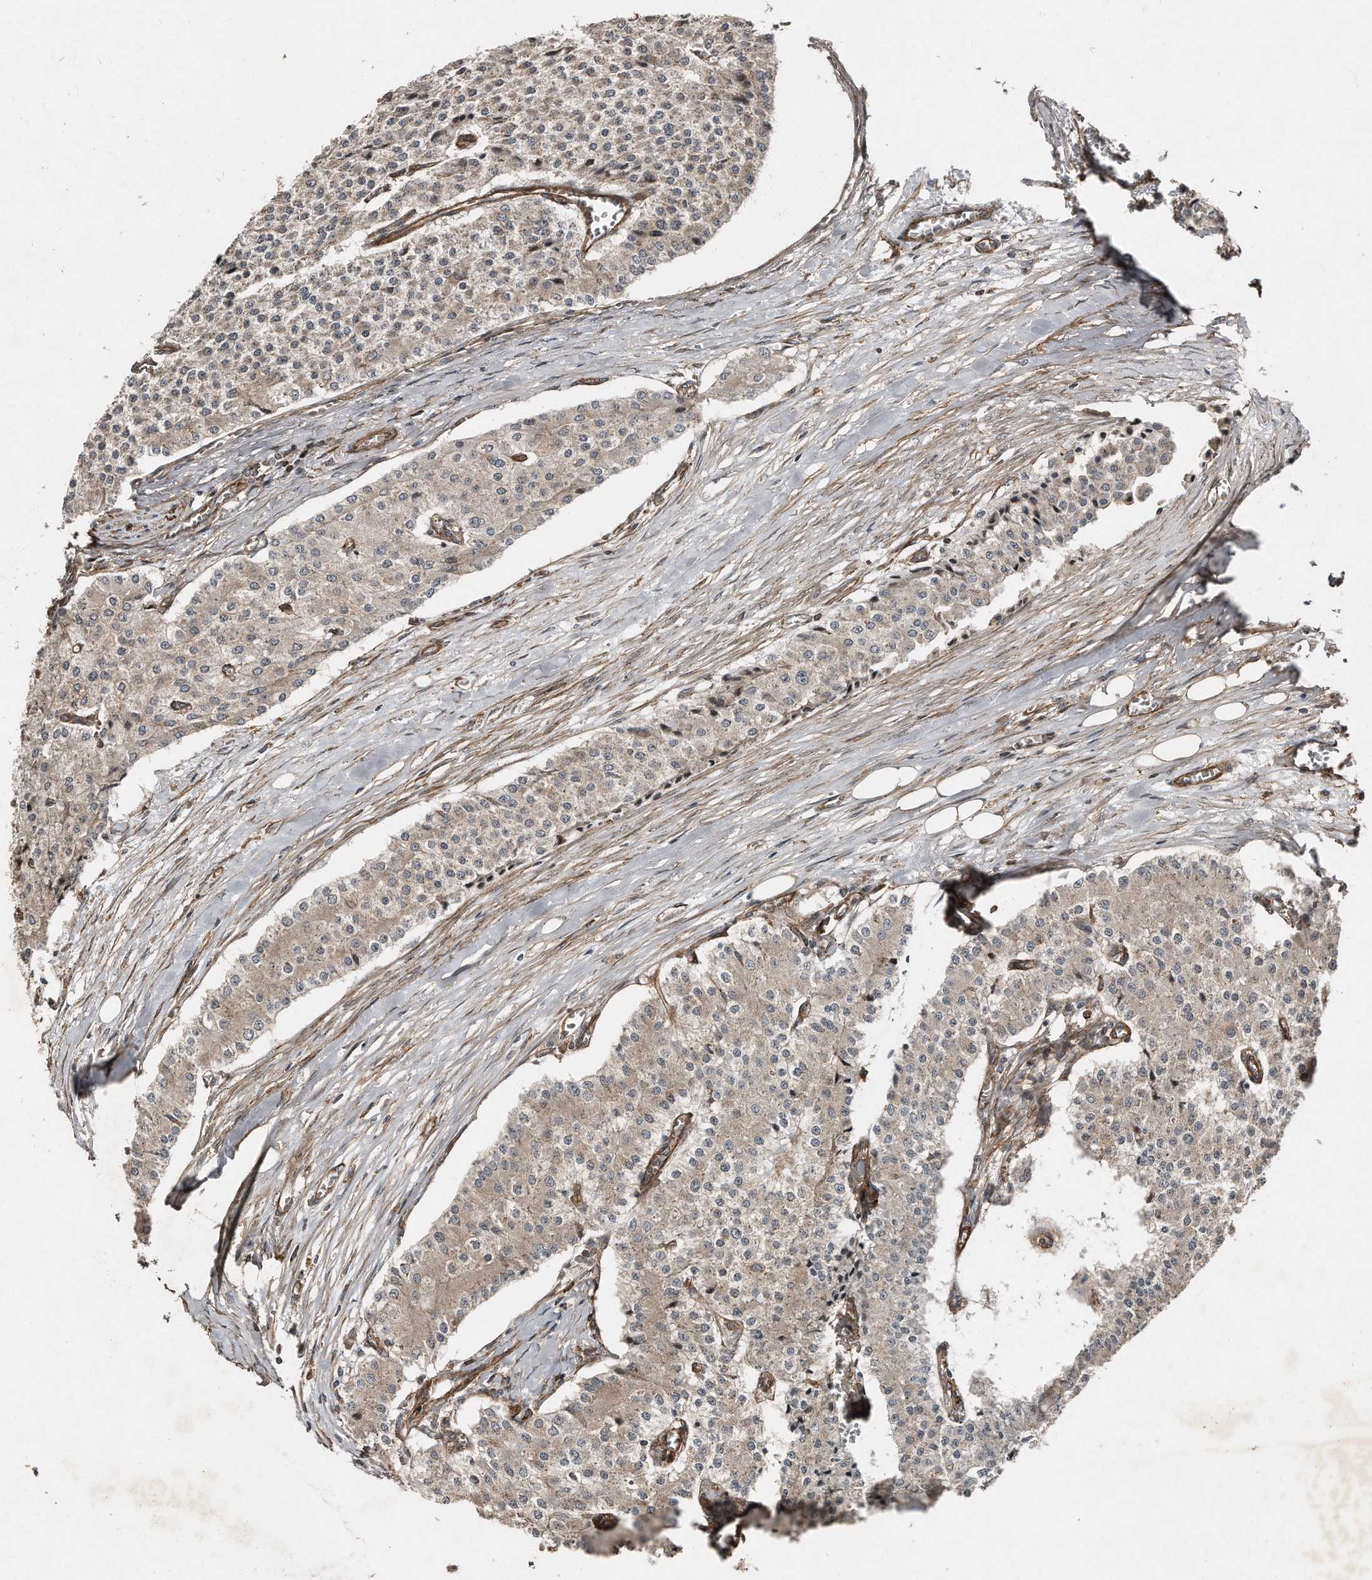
{"staining": {"intensity": "weak", "quantity": "<25%", "location": "cytoplasmic/membranous"}, "tissue": "carcinoid", "cell_type": "Tumor cells", "image_type": "cancer", "snomed": [{"axis": "morphology", "description": "Carcinoid, malignant, NOS"}, {"axis": "topography", "description": "Colon"}], "caption": "This image is of carcinoid (malignant) stained with immunohistochemistry (IHC) to label a protein in brown with the nuclei are counter-stained blue. There is no expression in tumor cells.", "gene": "SNAP47", "patient": {"sex": "female", "age": 52}}